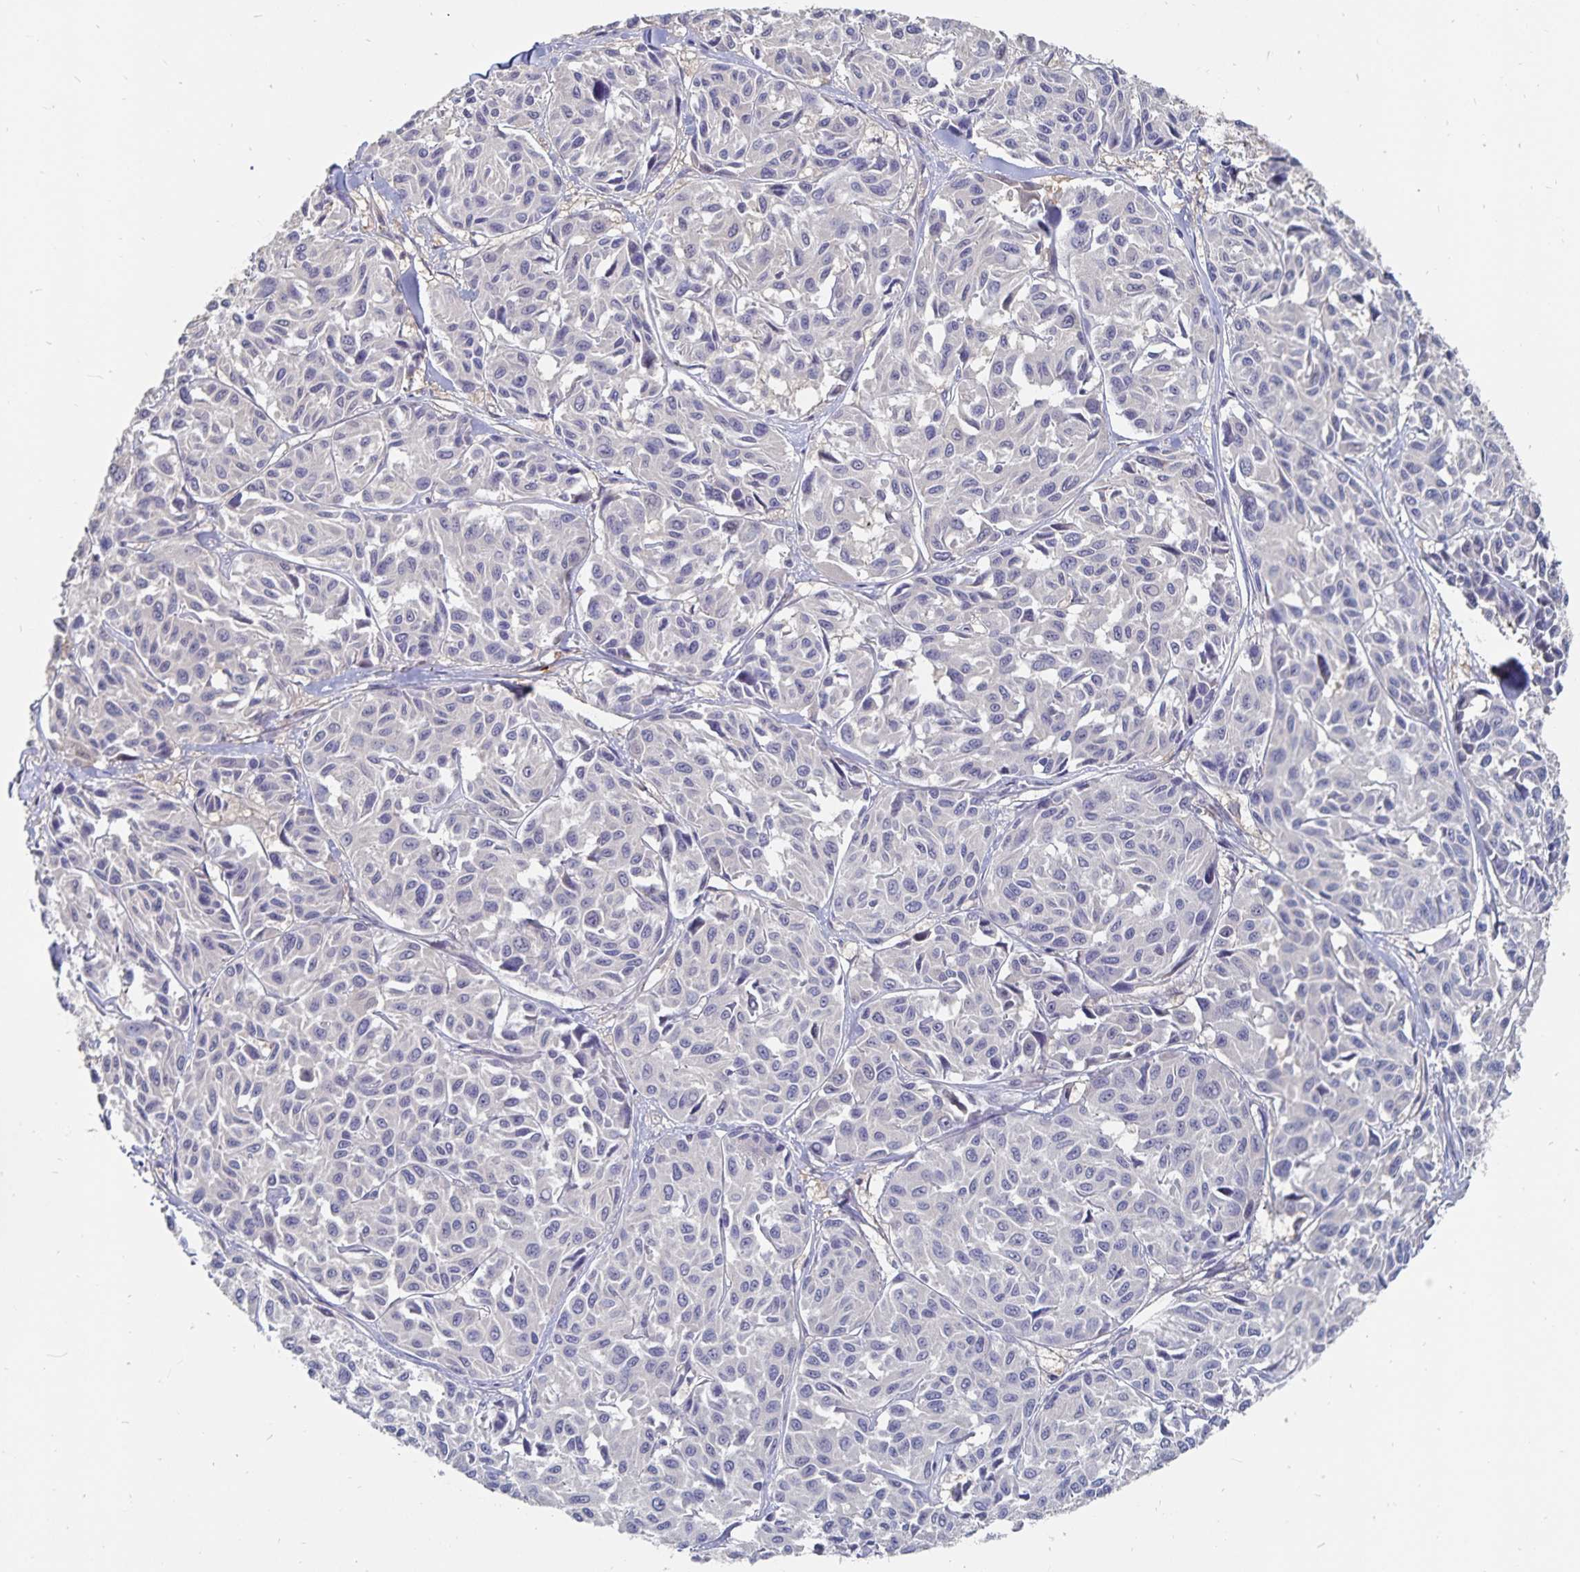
{"staining": {"intensity": "negative", "quantity": "none", "location": "none"}, "tissue": "melanoma", "cell_type": "Tumor cells", "image_type": "cancer", "snomed": [{"axis": "morphology", "description": "Malignant melanoma, NOS"}, {"axis": "topography", "description": "Skin"}], "caption": "Immunohistochemical staining of malignant melanoma exhibits no significant expression in tumor cells.", "gene": "SSTR1", "patient": {"sex": "female", "age": 66}}